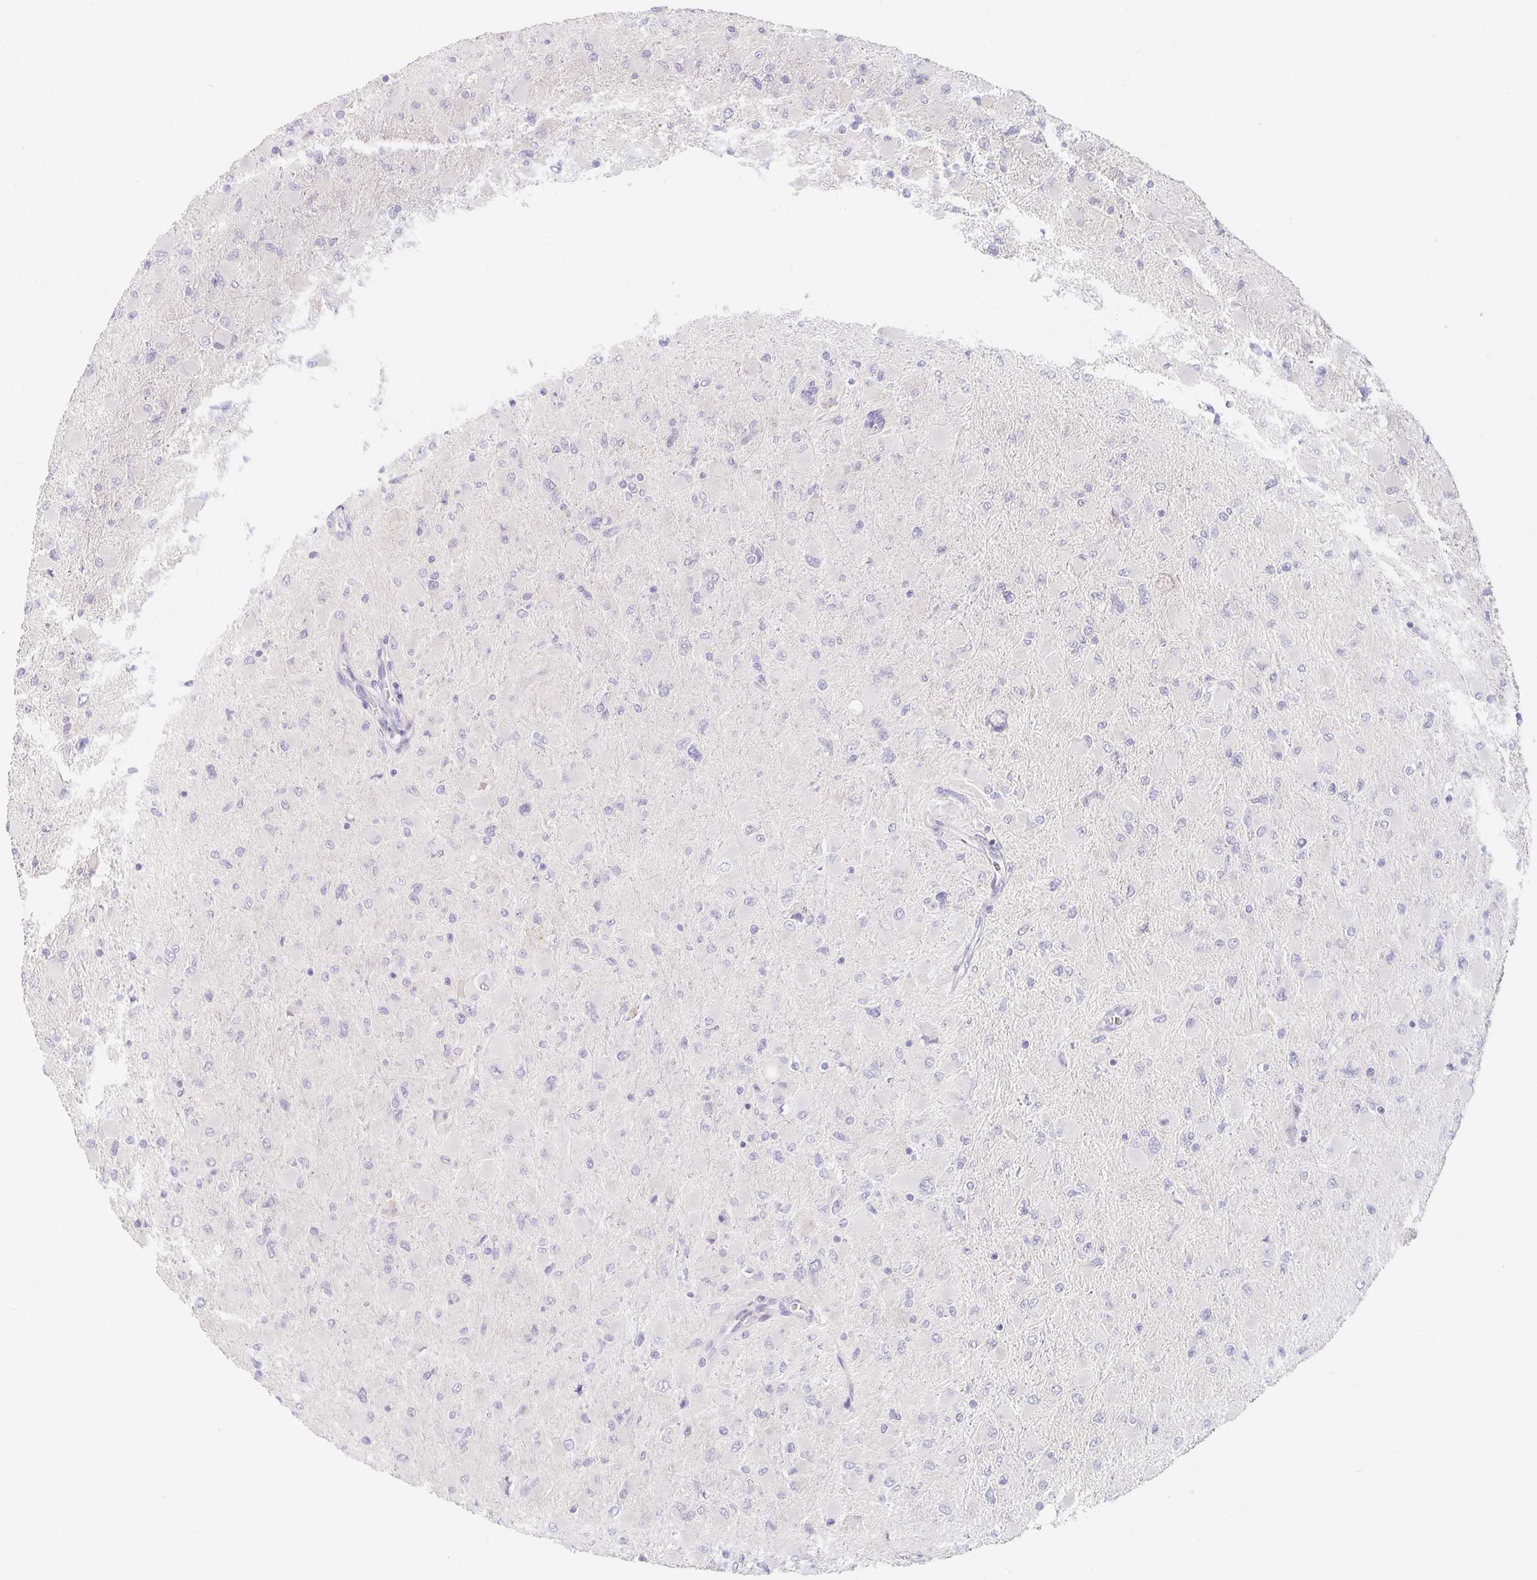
{"staining": {"intensity": "negative", "quantity": "none", "location": "none"}, "tissue": "glioma", "cell_type": "Tumor cells", "image_type": "cancer", "snomed": [{"axis": "morphology", "description": "Glioma, malignant, High grade"}, {"axis": "topography", "description": "Cerebral cortex"}], "caption": "This micrograph is of malignant glioma (high-grade) stained with IHC to label a protein in brown with the nuclei are counter-stained blue. There is no positivity in tumor cells. (Brightfield microscopy of DAB immunohistochemistry (IHC) at high magnification).", "gene": "GLIPR1L1", "patient": {"sex": "female", "age": 36}}